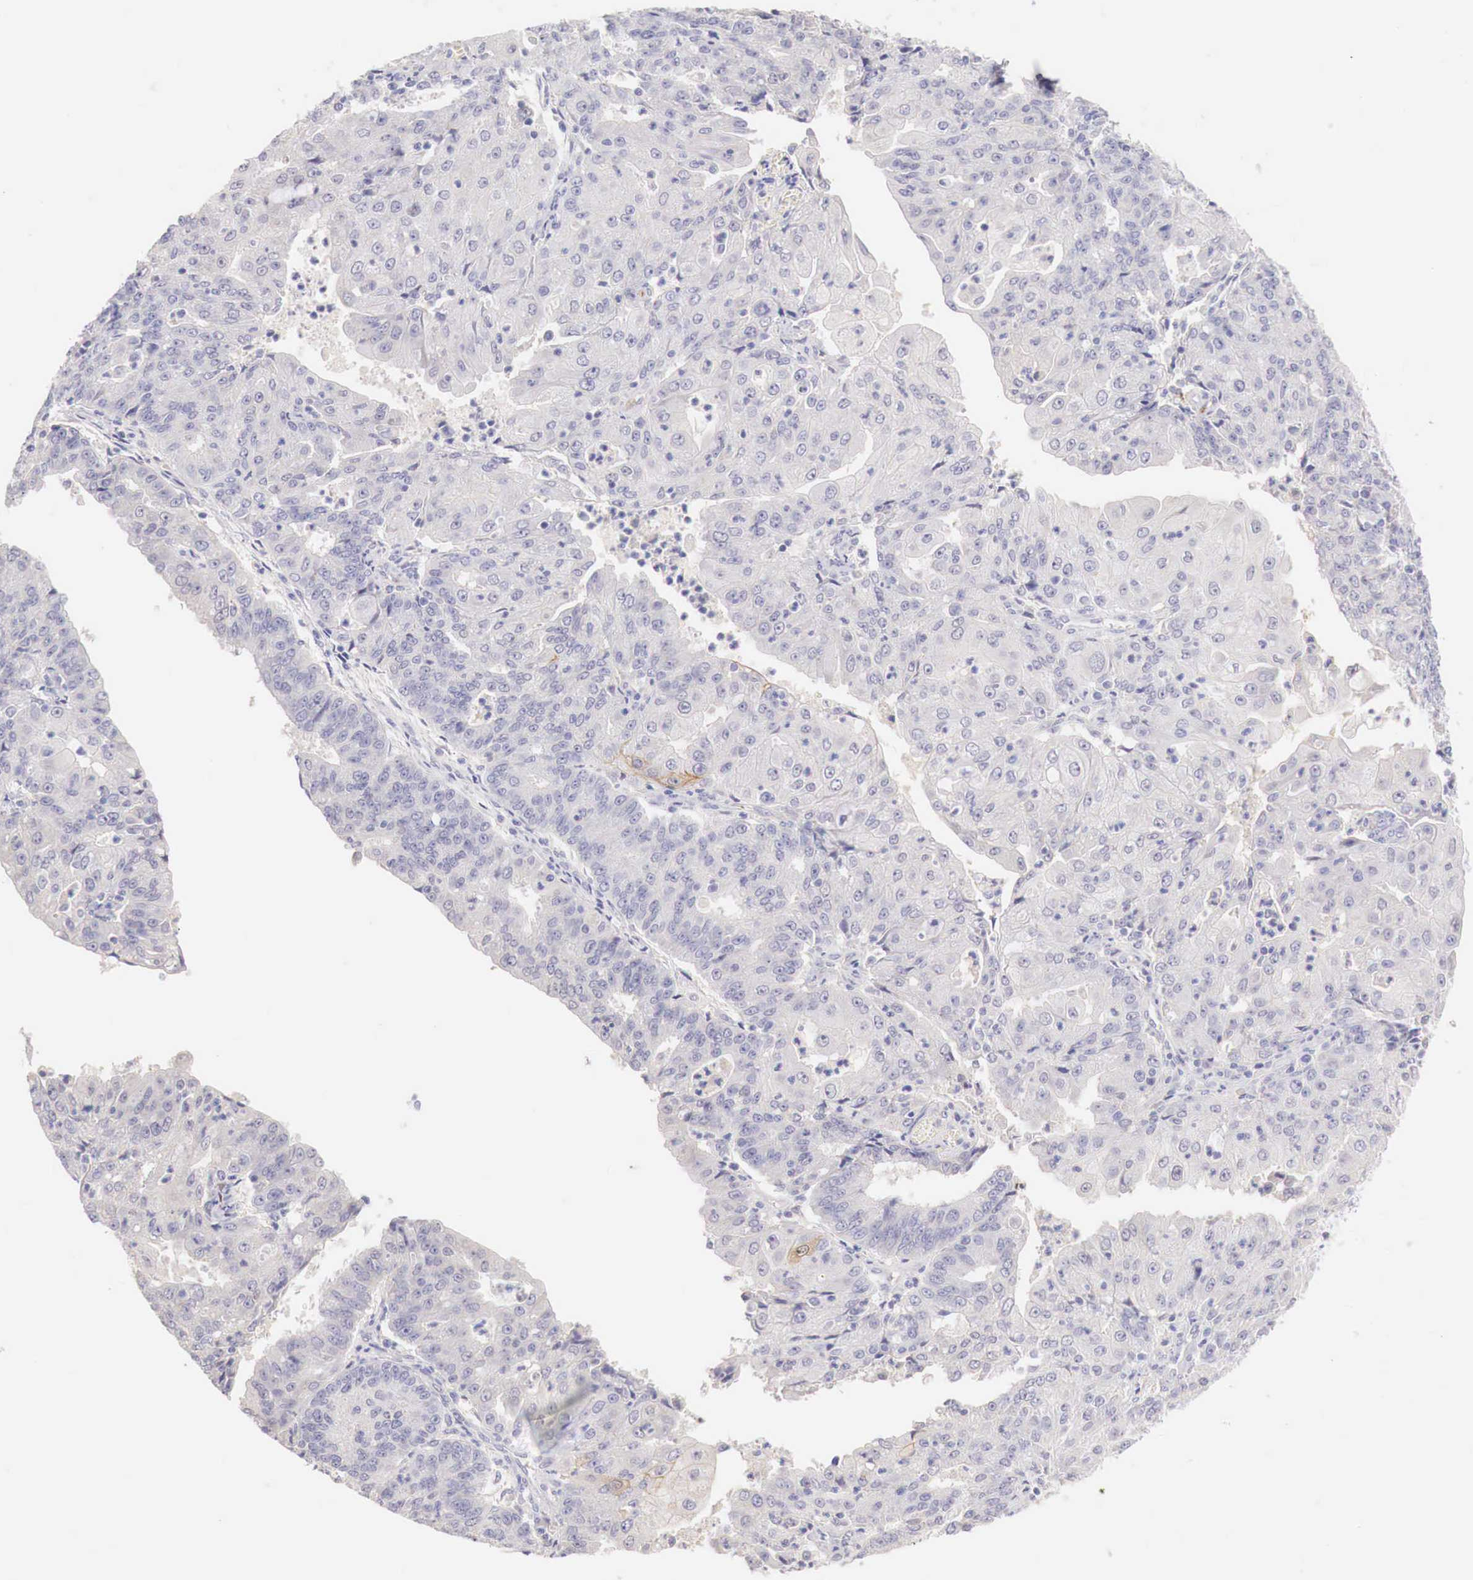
{"staining": {"intensity": "negative", "quantity": "none", "location": "none"}, "tissue": "endometrial cancer", "cell_type": "Tumor cells", "image_type": "cancer", "snomed": [{"axis": "morphology", "description": "Adenocarcinoma, NOS"}, {"axis": "topography", "description": "Endometrium"}], "caption": "Immunohistochemical staining of human endometrial adenocarcinoma displays no significant expression in tumor cells.", "gene": "ITIH6", "patient": {"sex": "female", "age": 56}}